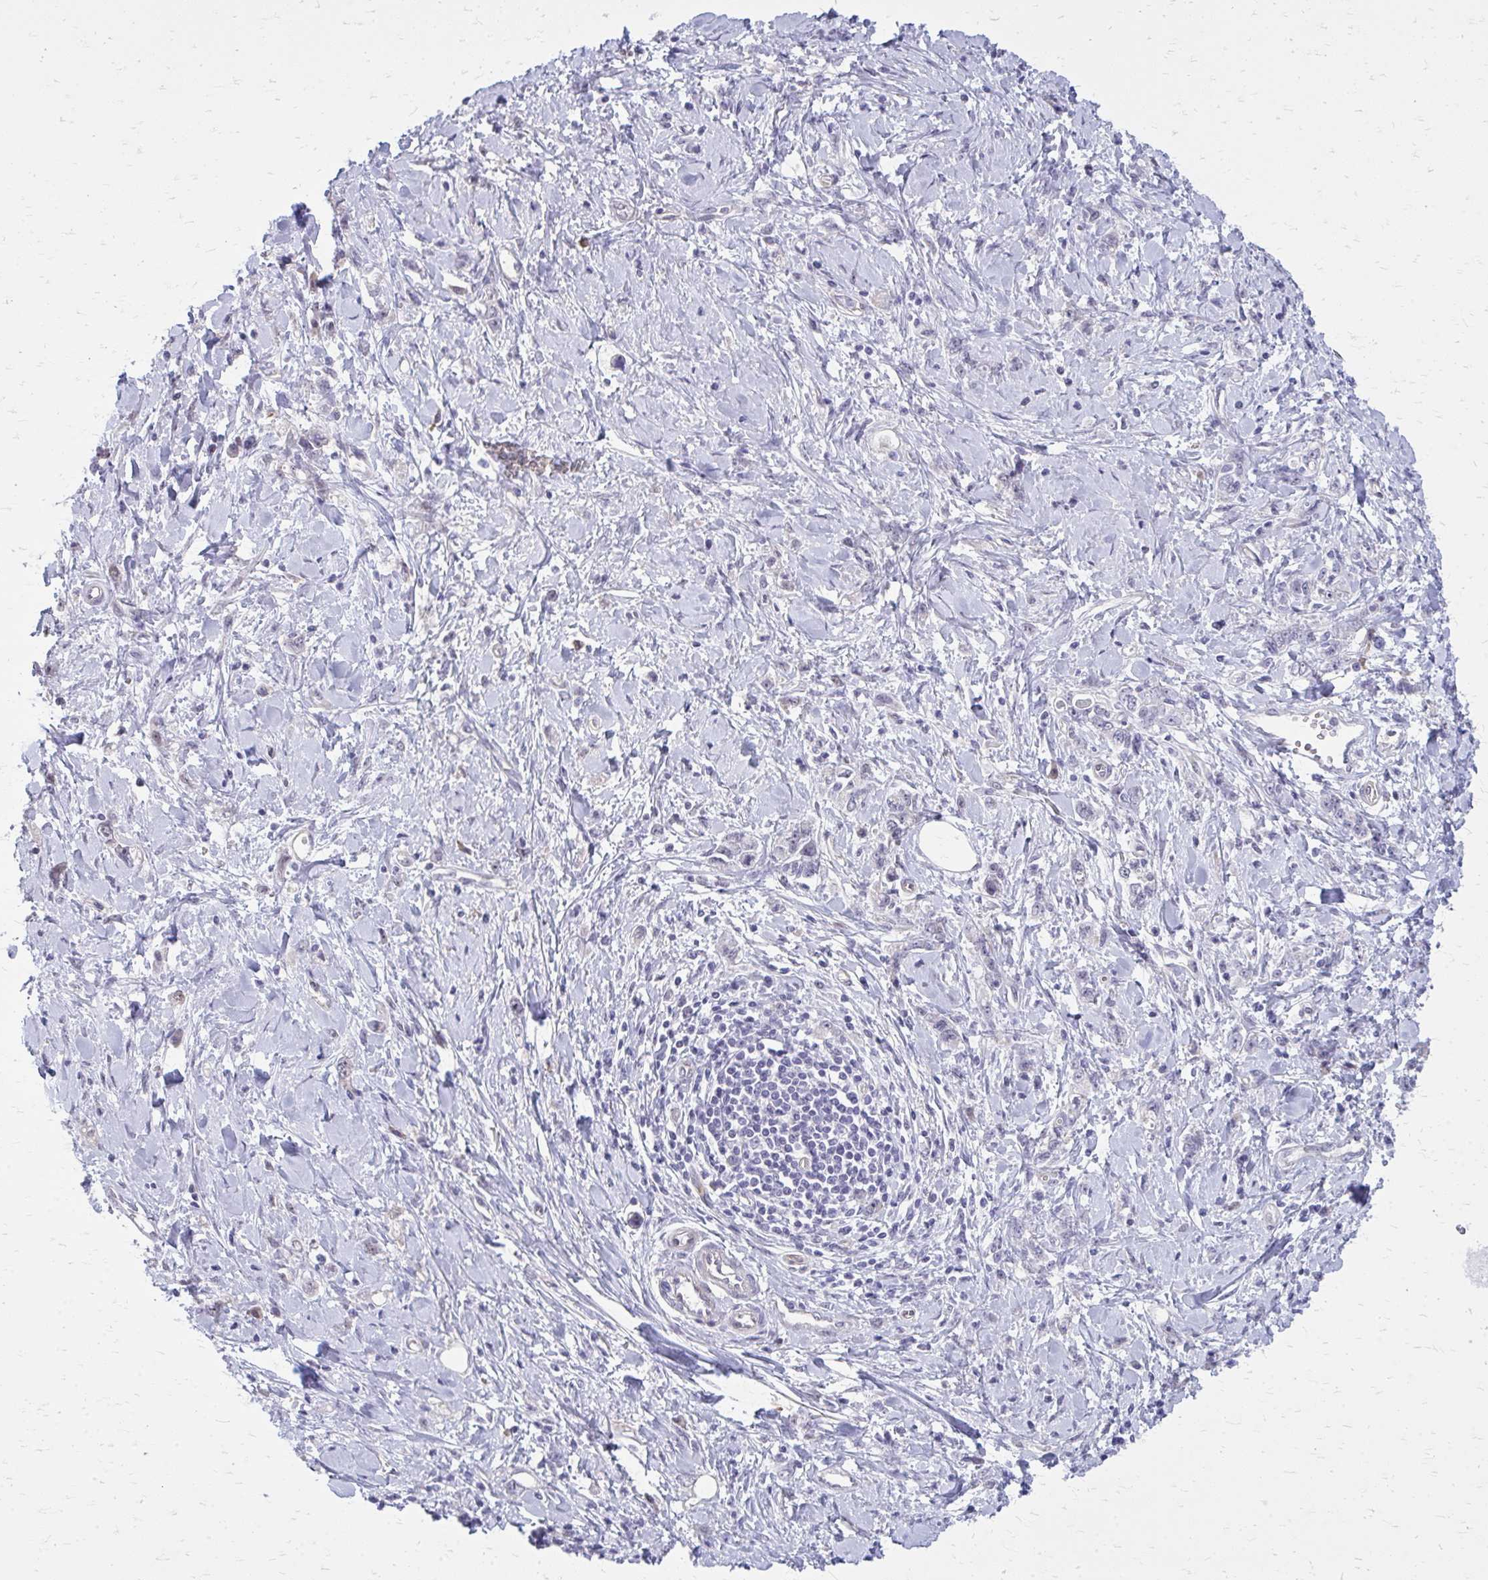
{"staining": {"intensity": "negative", "quantity": "none", "location": "none"}, "tissue": "stomach cancer", "cell_type": "Tumor cells", "image_type": "cancer", "snomed": [{"axis": "morphology", "description": "Adenocarcinoma, NOS"}, {"axis": "topography", "description": "Stomach"}], "caption": "This is an immunohistochemistry (IHC) photomicrograph of adenocarcinoma (stomach). There is no expression in tumor cells.", "gene": "PLCB1", "patient": {"sex": "female", "age": 76}}